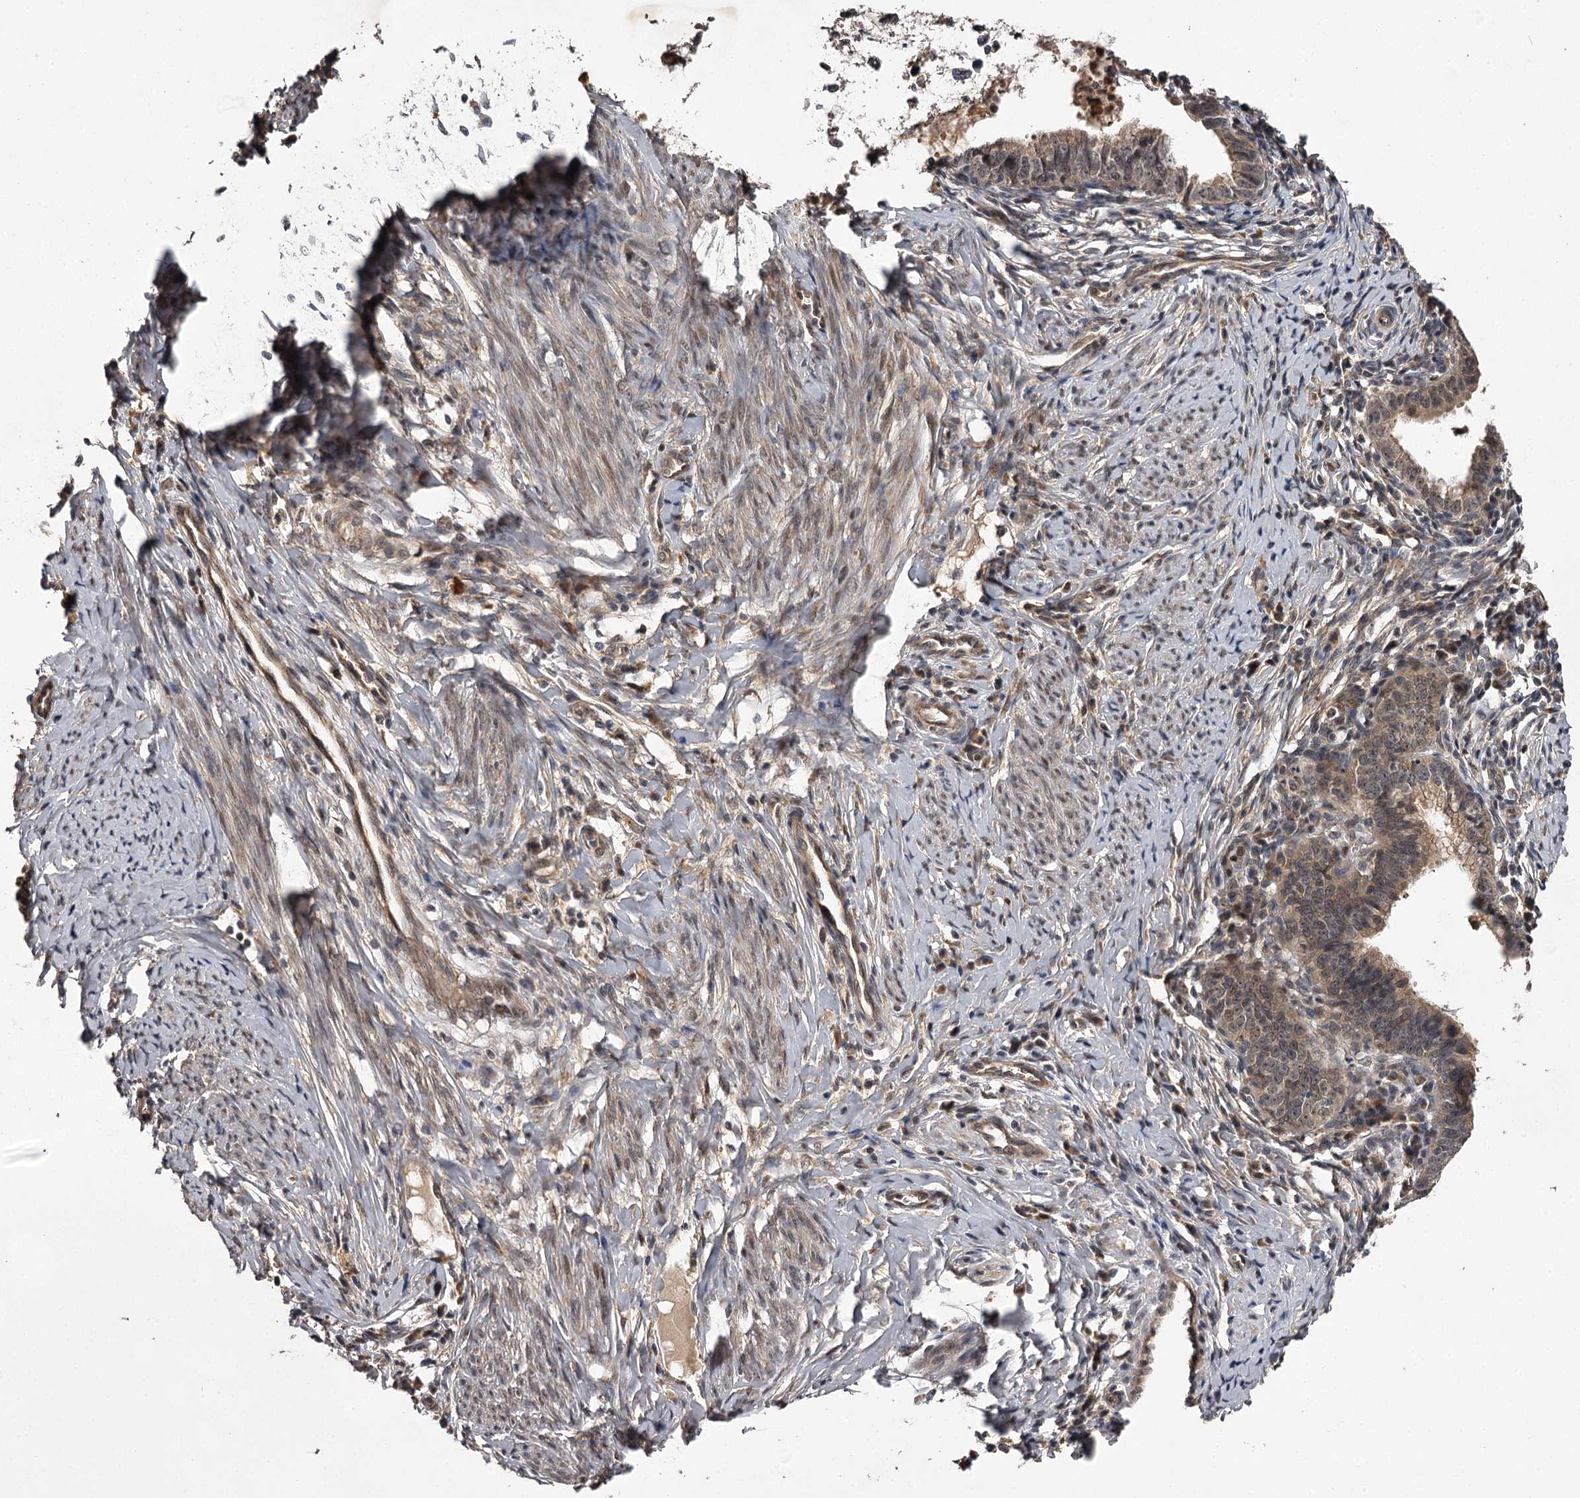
{"staining": {"intensity": "weak", "quantity": "25%-75%", "location": "cytoplasmic/membranous"}, "tissue": "cervical cancer", "cell_type": "Tumor cells", "image_type": "cancer", "snomed": [{"axis": "morphology", "description": "Adenocarcinoma, NOS"}, {"axis": "topography", "description": "Cervix"}], "caption": "Cervical cancer stained with a brown dye demonstrates weak cytoplasmic/membranous positive positivity in about 25%-75% of tumor cells.", "gene": "MAML3", "patient": {"sex": "female", "age": 36}}